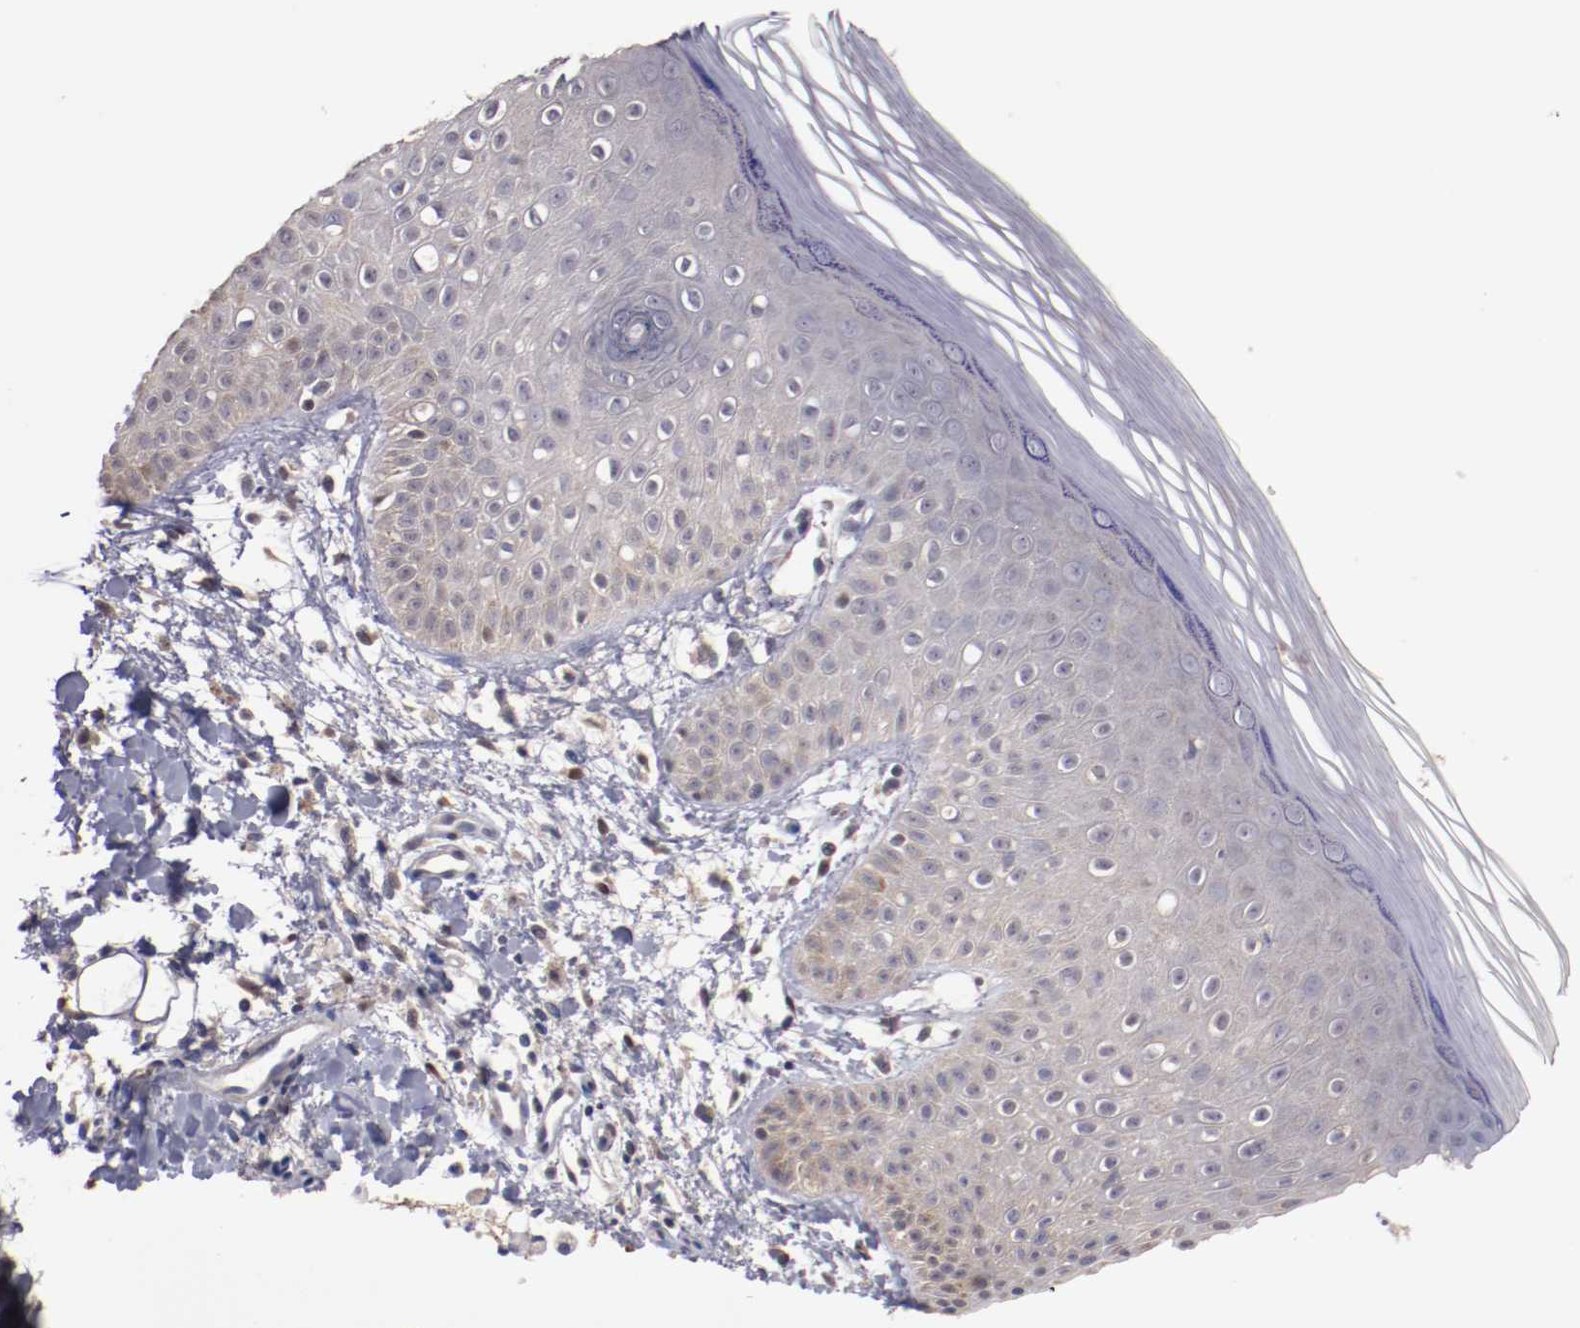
{"staining": {"intensity": "weak", "quantity": "25%-75%", "location": "cytoplasmic/membranous,nuclear"}, "tissue": "skin", "cell_type": "Epidermal cells", "image_type": "normal", "snomed": [{"axis": "morphology", "description": "Normal tissue, NOS"}, {"axis": "morphology", "description": "Inflammation, NOS"}, {"axis": "topography", "description": "Soft tissue"}, {"axis": "topography", "description": "Anal"}], "caption": "IHC of normal human skin demonstrates low levels of weak cytoplasmic/membranous,nuclear expression in about 25%-75% of epidermal cells.", "gene": "FAM81A", "patient": {"sex": "female", "age": 15}}